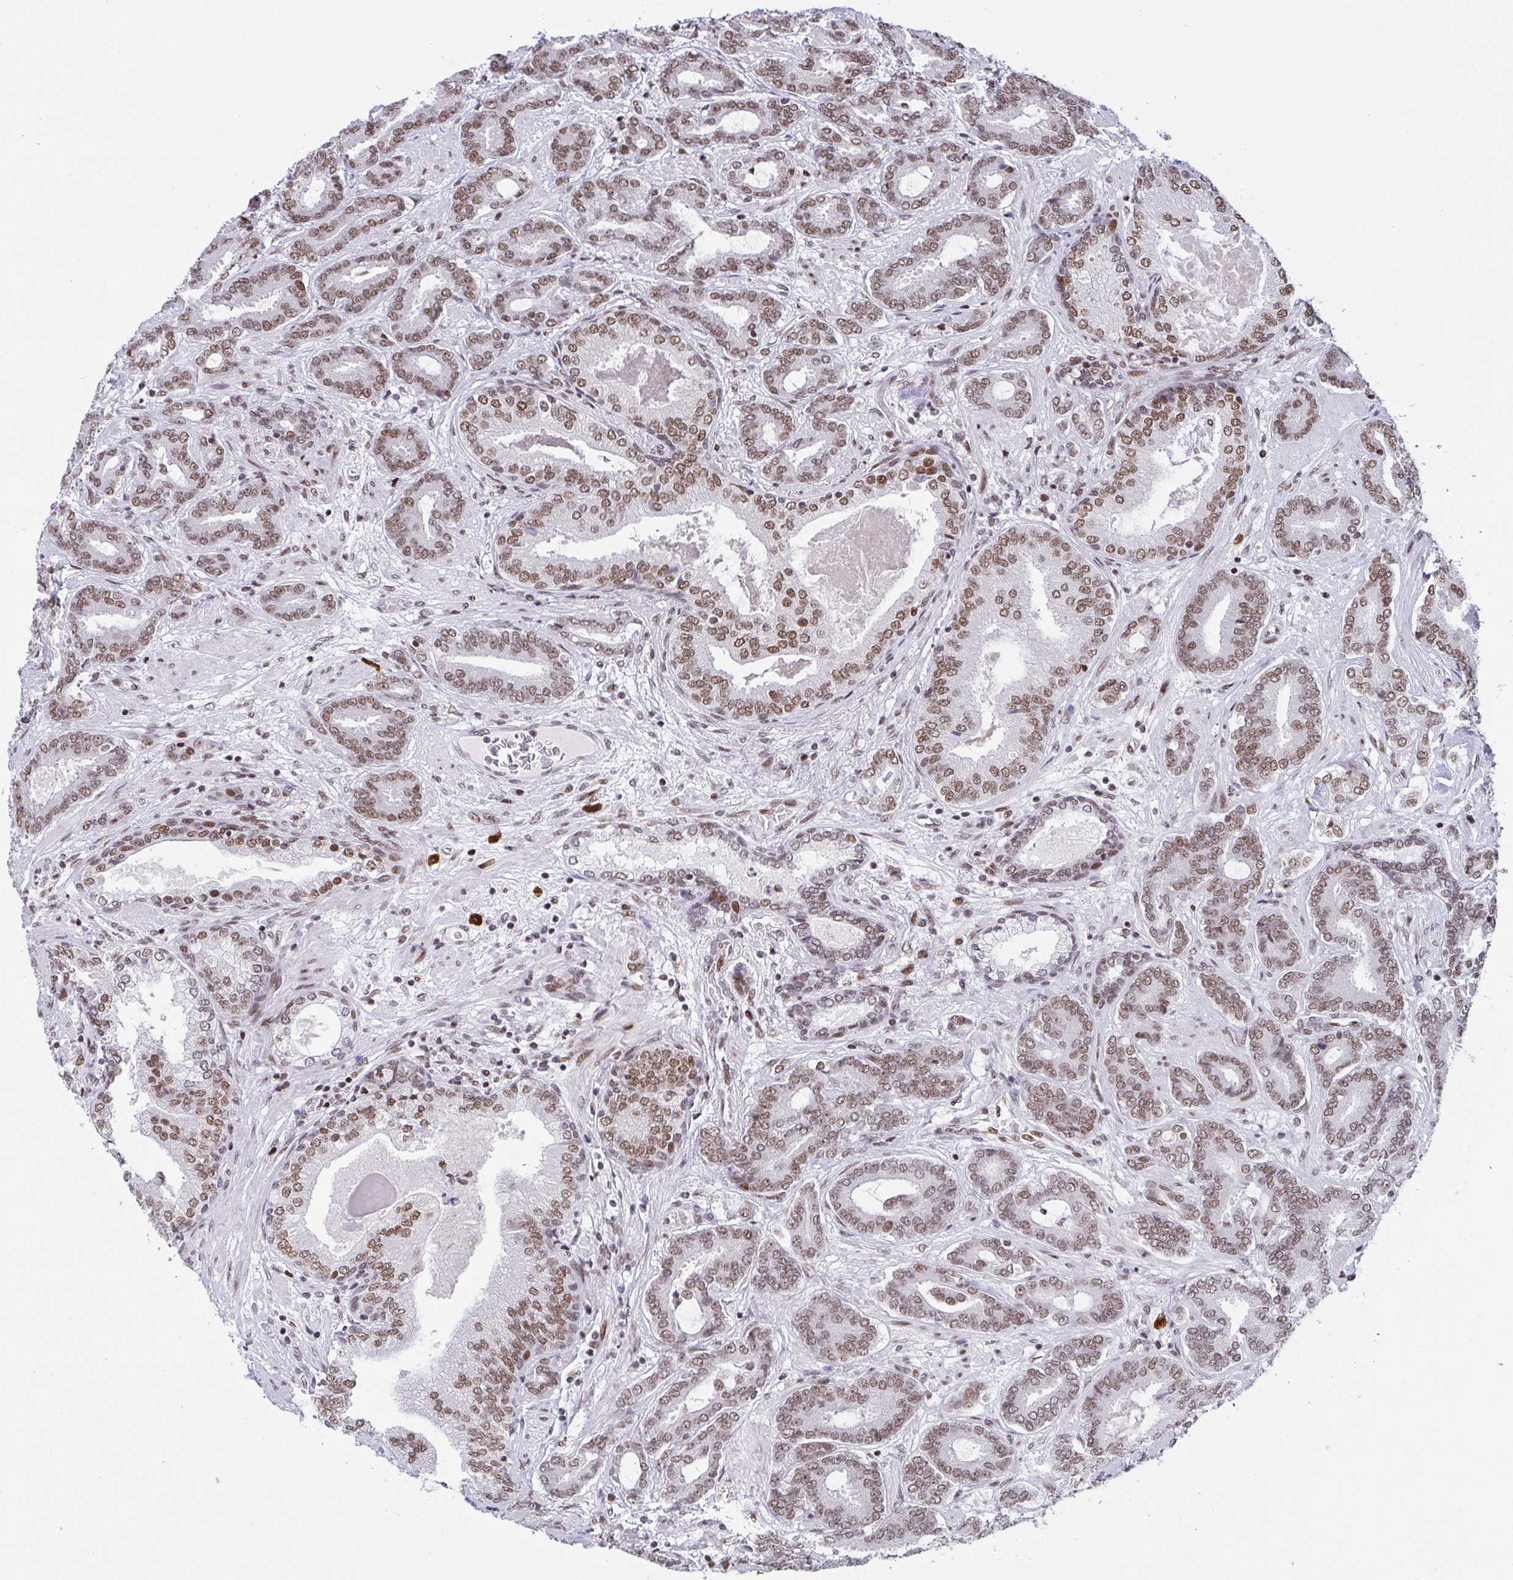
{"staining": {"intensity": "moderate", "quantity": ">75%", "location": "nuclear"}, "tissue": "prostate cancer", "cell_type": "Tumor cells", "image_type": "cancer", "snomed": [{"axis": "morphology", "description": "Adenocarcinoma, High grade"}, {"axis": "topography", "description": "Prostate"}], "caption": "Human prostate high-grade adenocarcinoma stained for a protein (brown) shows moderate nuclear positive staining in approximately >75% of tumor cells.", "gene": "CLP1", "patient": {"sex": "male", "age": 62}}